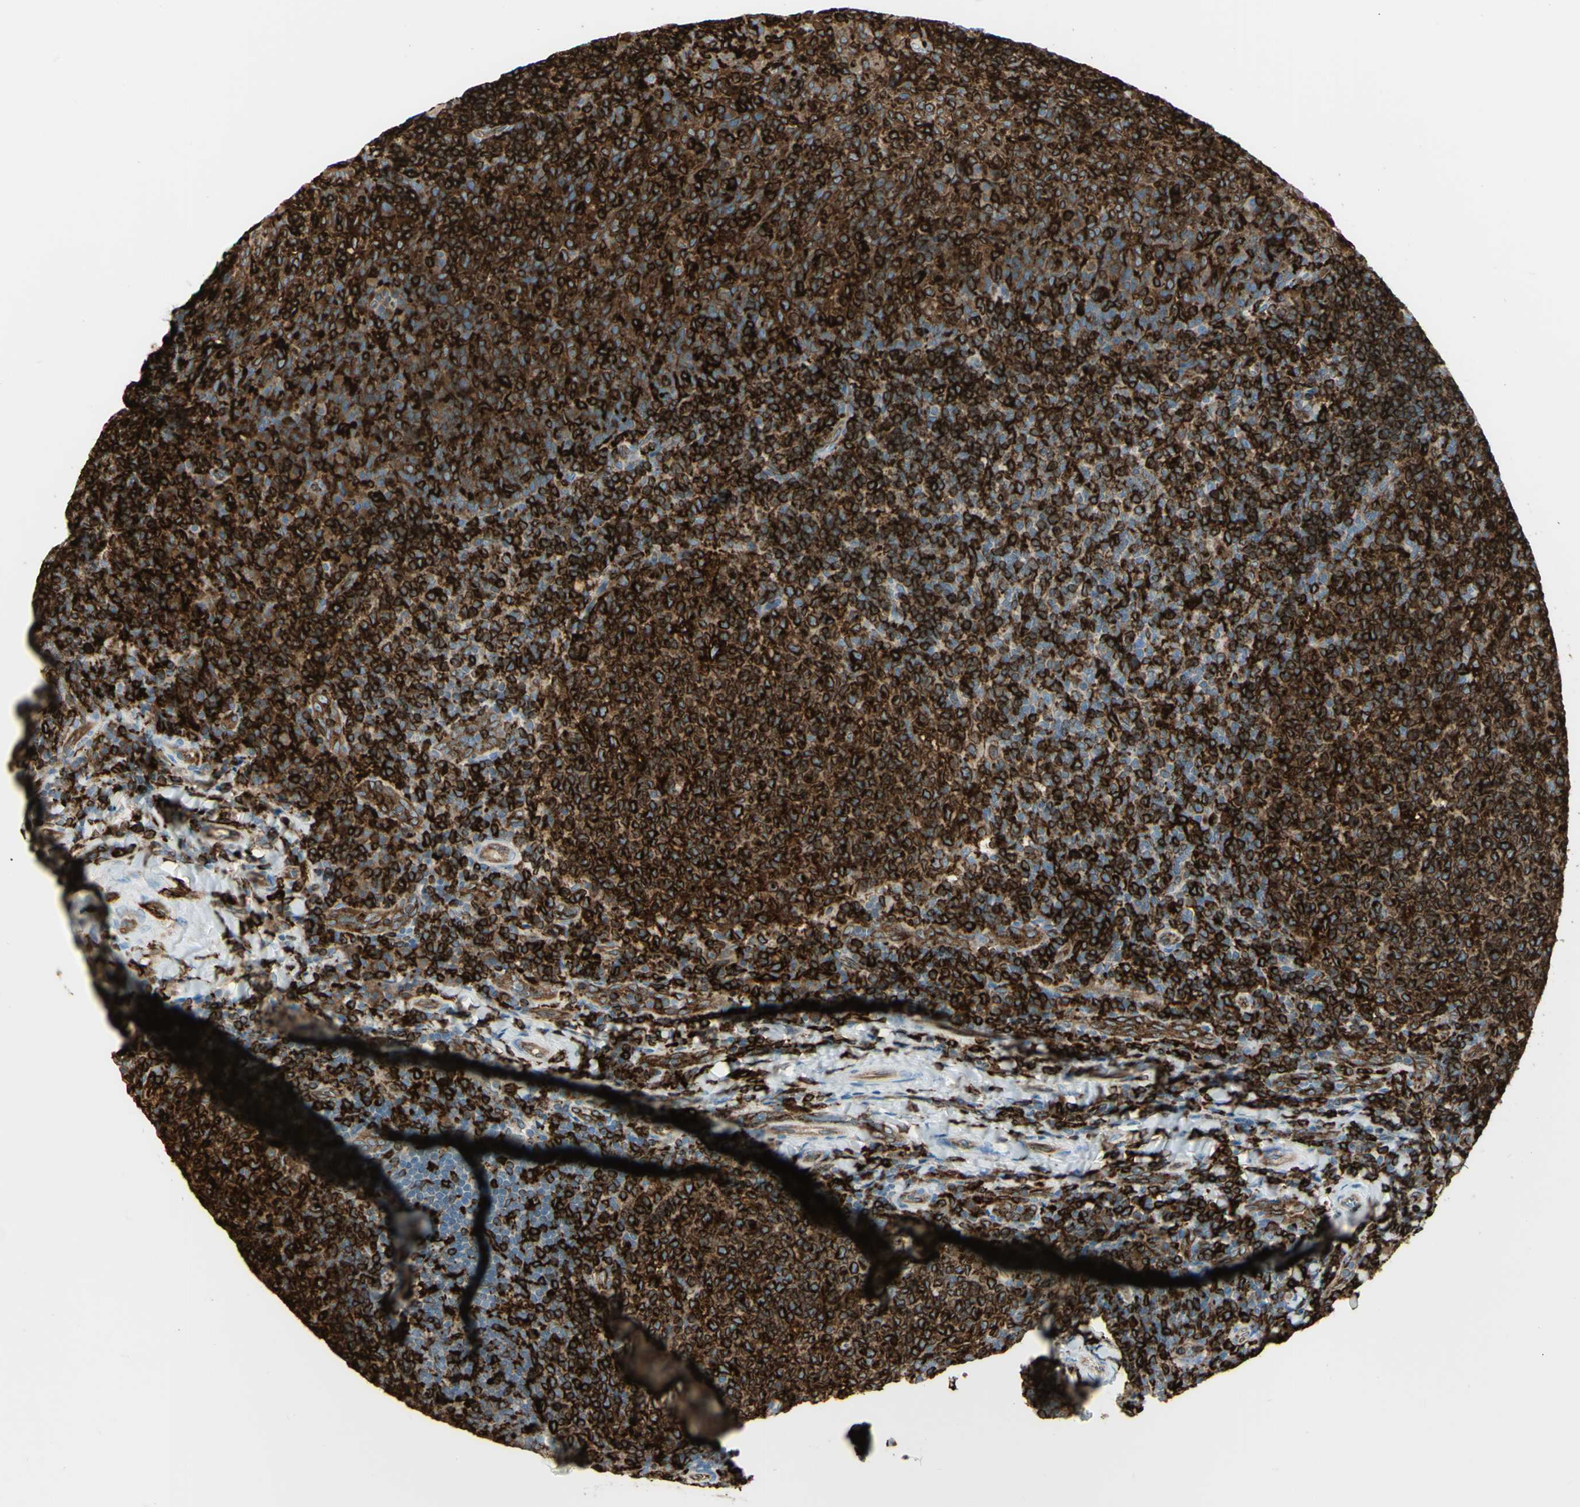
{"staining": {"intensity": "strong", "quantity": ">75%", "location": "cytoplasmic/membranous"}, "tissue": "tonsil", "cell_type": "Germinal center cells", "image_type": "normal", "snomed": [{"axis": "morphology", "description": "Normal tissue, NOS"}, {"axis": "topography", "description": "Tonsil"}], "caption": "Strong cytoplasmic/membranous protein staining is seen in approximately >75% of germinal center cells in tonsil.", "gene": "CD74", "patient": {"sex": "male", "age": 17}}